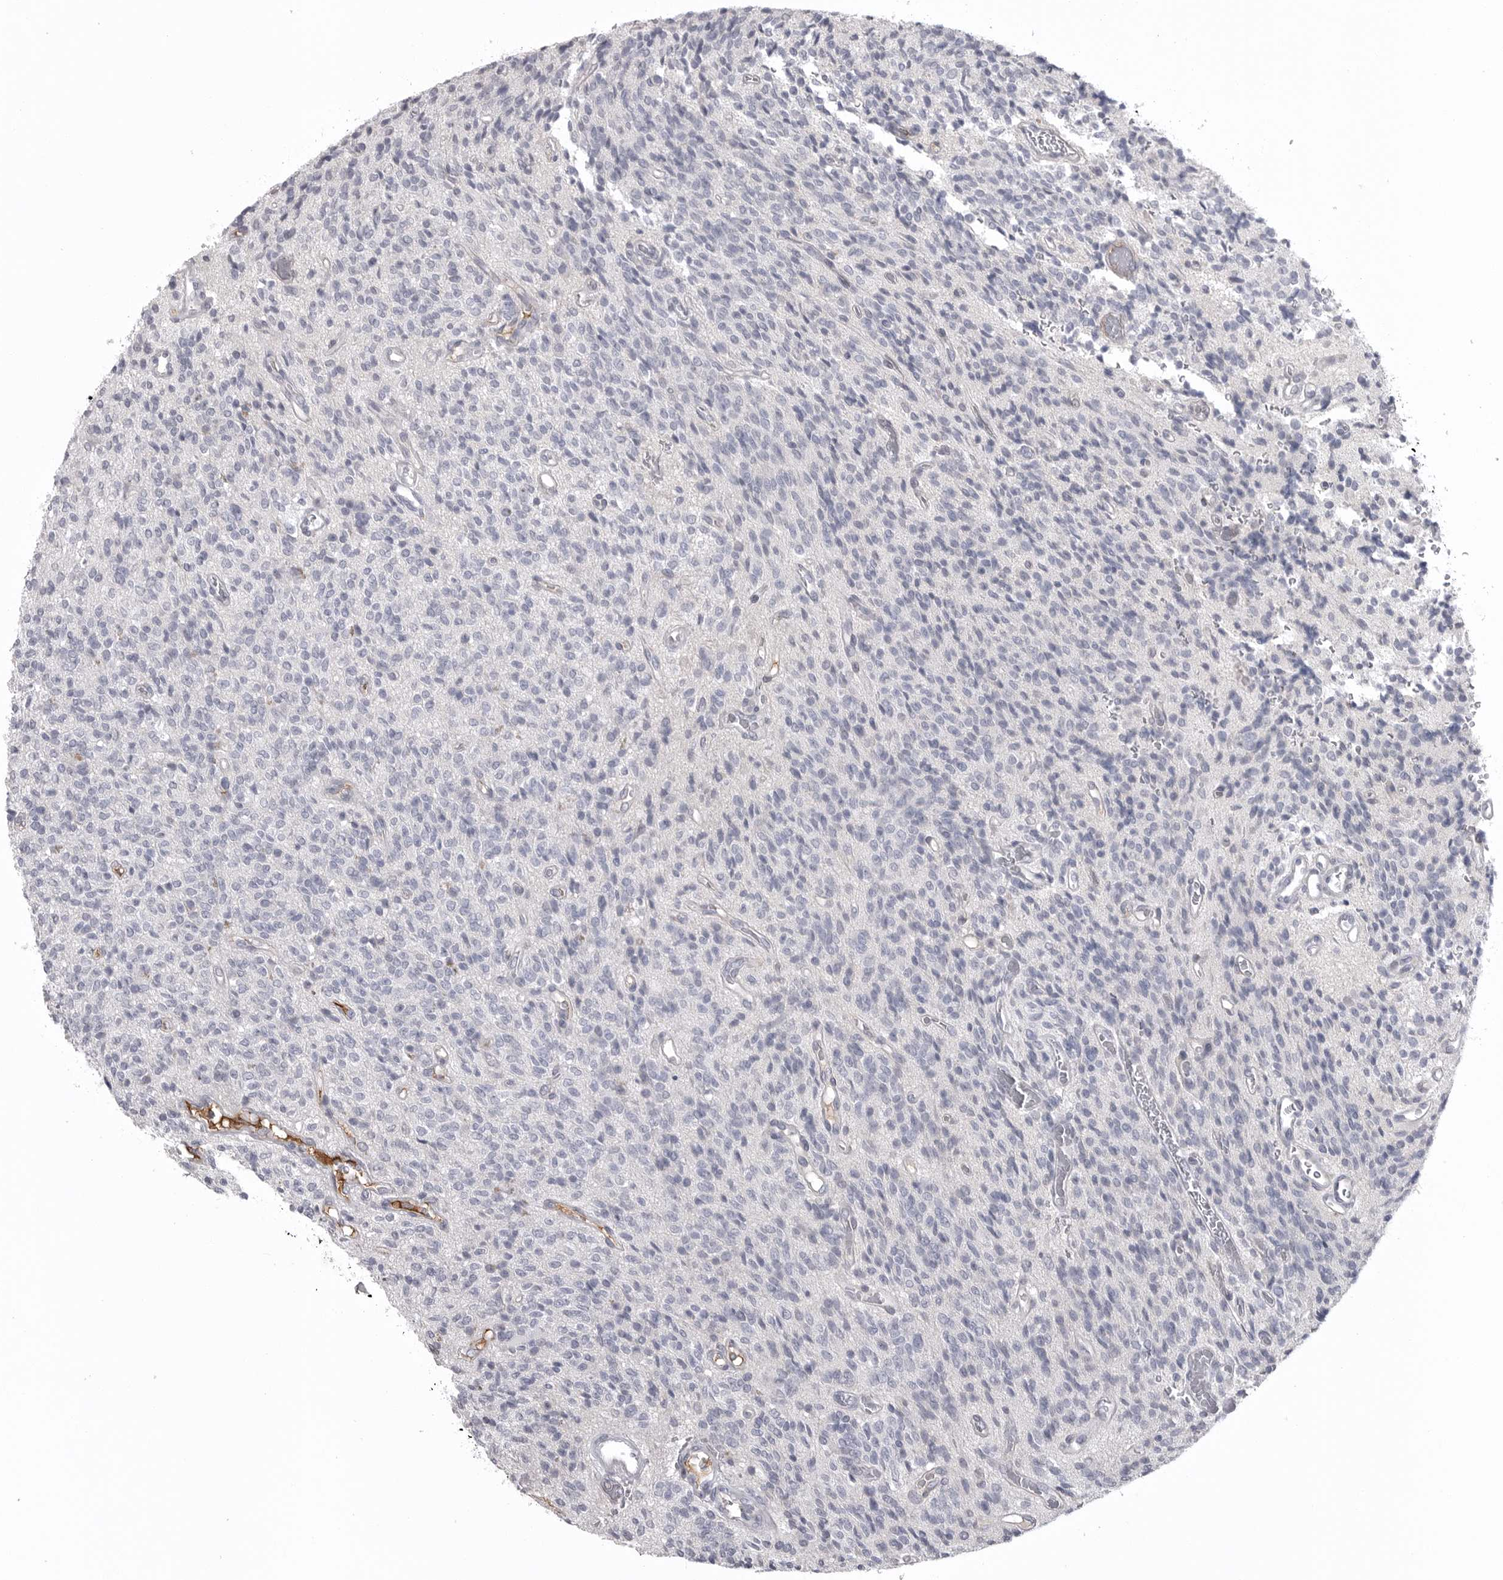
{"staining": {"intensity": "negative", "quantity": "none", "location": "none"}, "tissue": "glioma", "cell_type": "Tumor cells", "image_type": "cancer", "snomed": [{"axis": "morphology", "description": "Glioma, malignant, High grade"}, {"axis": "topography", "description": "Brain"}], "caption": "An image of human malignant high-grade glioma is negative for staining in tumor cells. (DAB IHC, high magnification).", "gene": "SERPING1", "patient": {"sex": "male", "age": 34}}